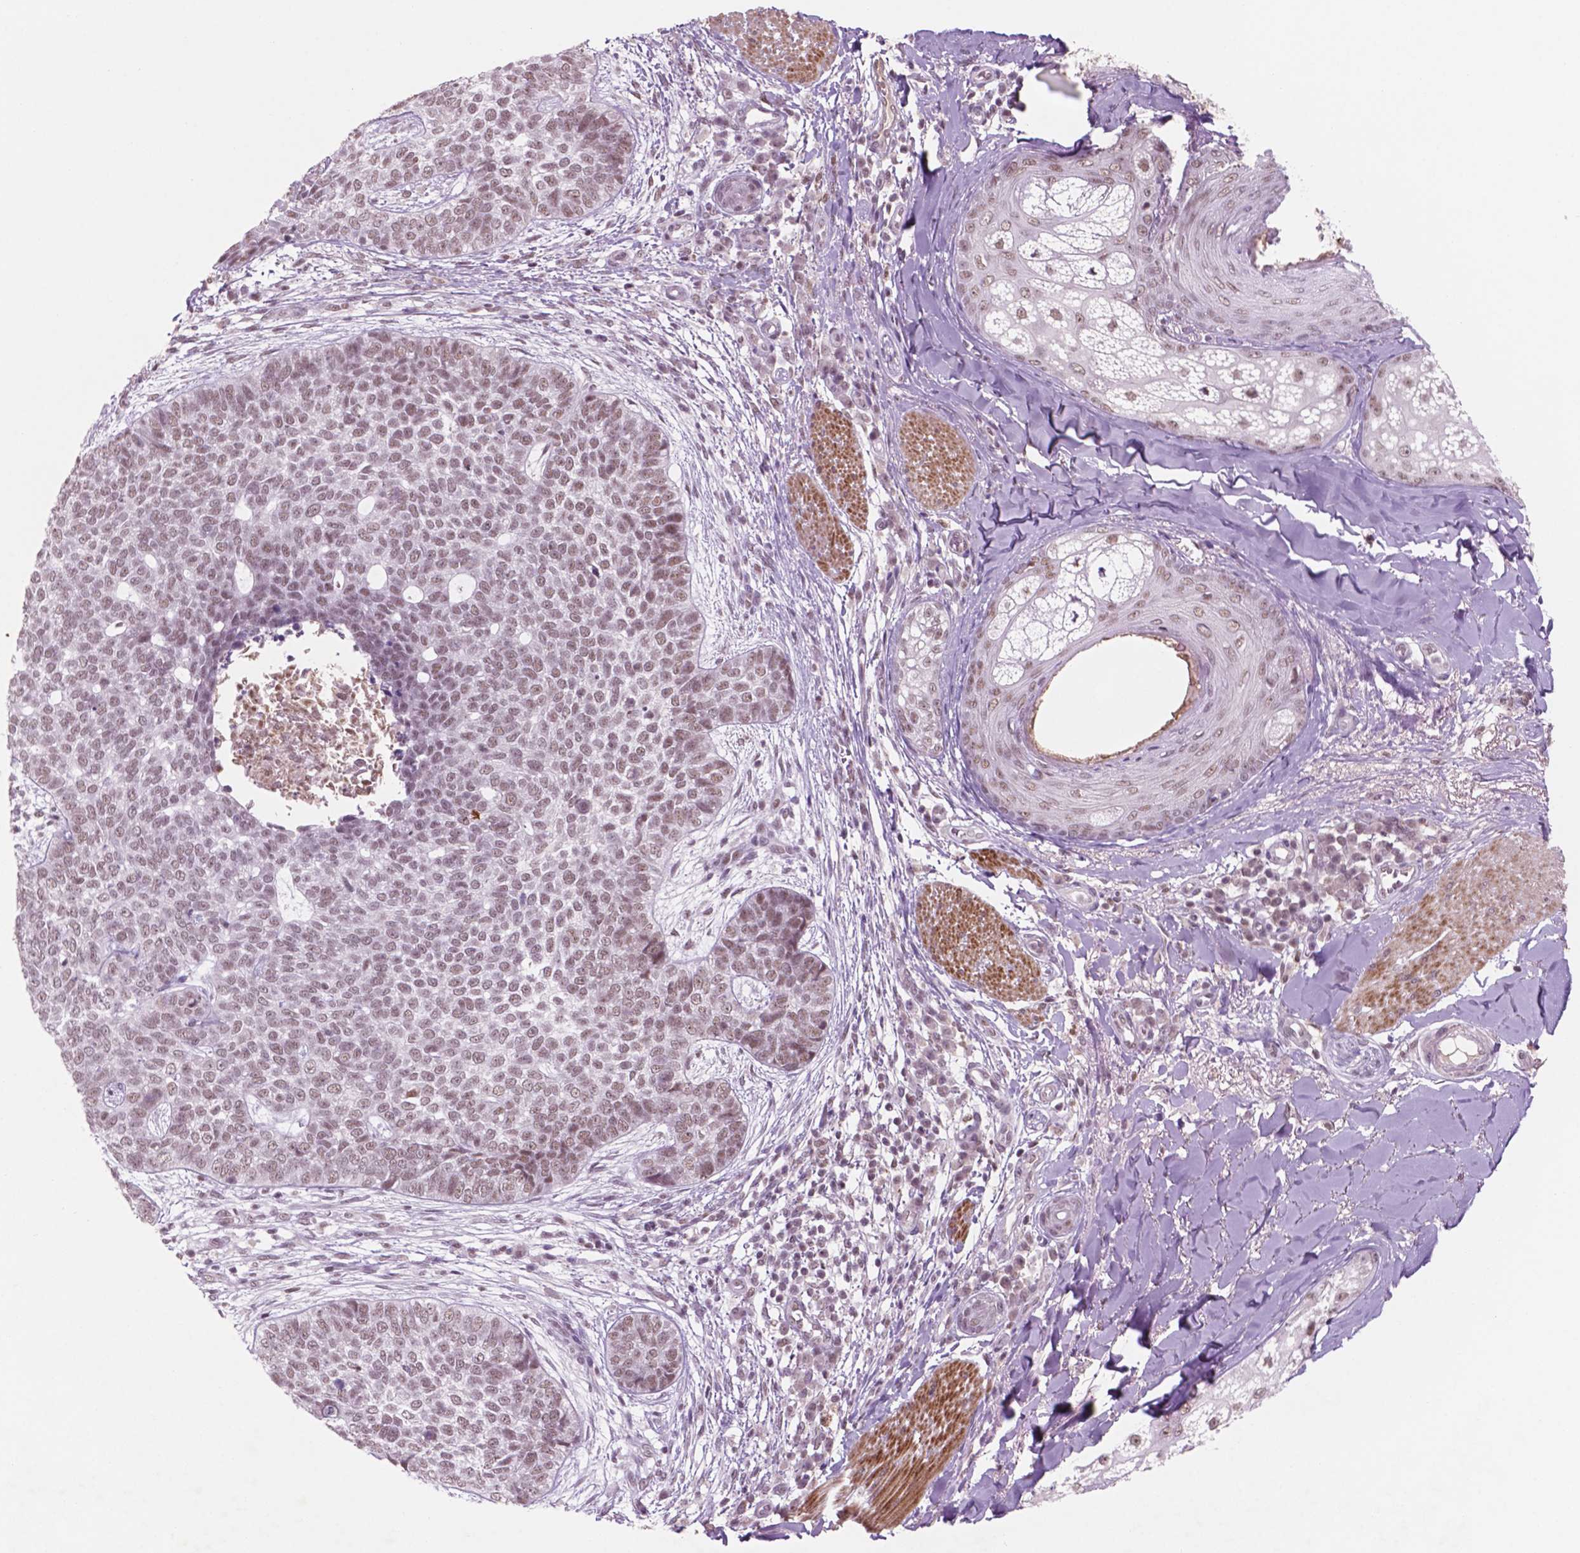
{"staining": {"intensity": "weak", "quantity": ">75%", "location": "nuclear"}, "tissue": "skin cancer", "cell_type": "Tumor cells", "image_type": "cancer", "snomed": [{"axis": "morphology", "description": "Basal cell carcinoma"}, {"axis": "topography", "description": "Skin"}], "caption": "Human skin cancer (basal cell carcinoma) stained for a protein (brown) exhibits weak nuclear positive expression in about >75% of tumor cells.", "gene": "CTR9", "patient": {"sex": "female", "age": 69}}